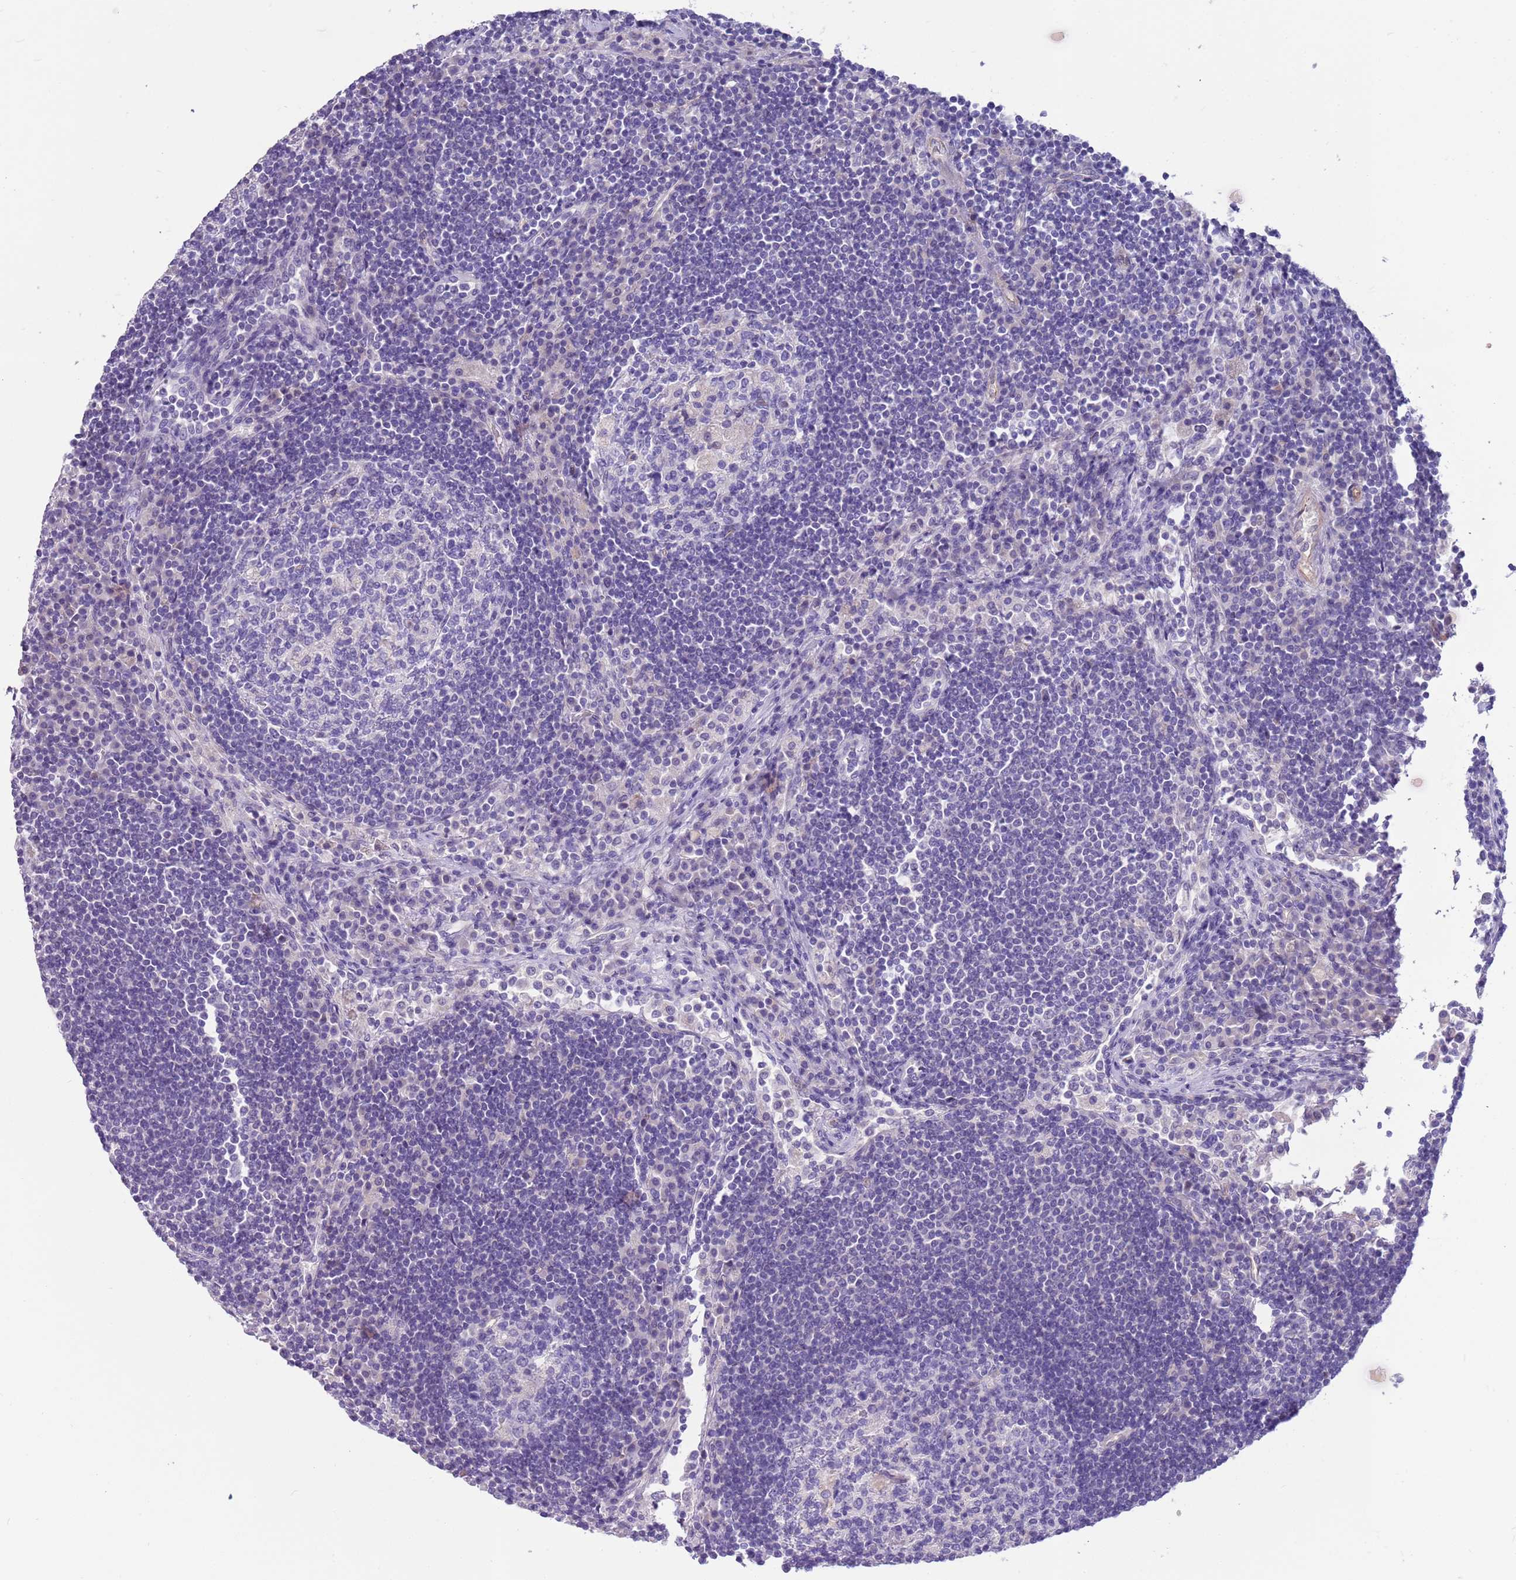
{"staining": {"intensity": "negative", "quantity": "none", "location": "none"}, "tissue": "lymph node", "cell_type": "Germinal center cells", "image_type": "normal", "snomed": [{"axis": "morphology", "description": "Normal tissue, NOS"}, {"axis": "topography", "description": "Lymph node"}], "caption": "High power microscopy histopathology image of an immunohistochemistry photomicrograph of normal lymph node, revealing no significant positivity in germinal center cells.", "gene": "BRMS1L", "patient": {"sex": "female", "age": 53}}